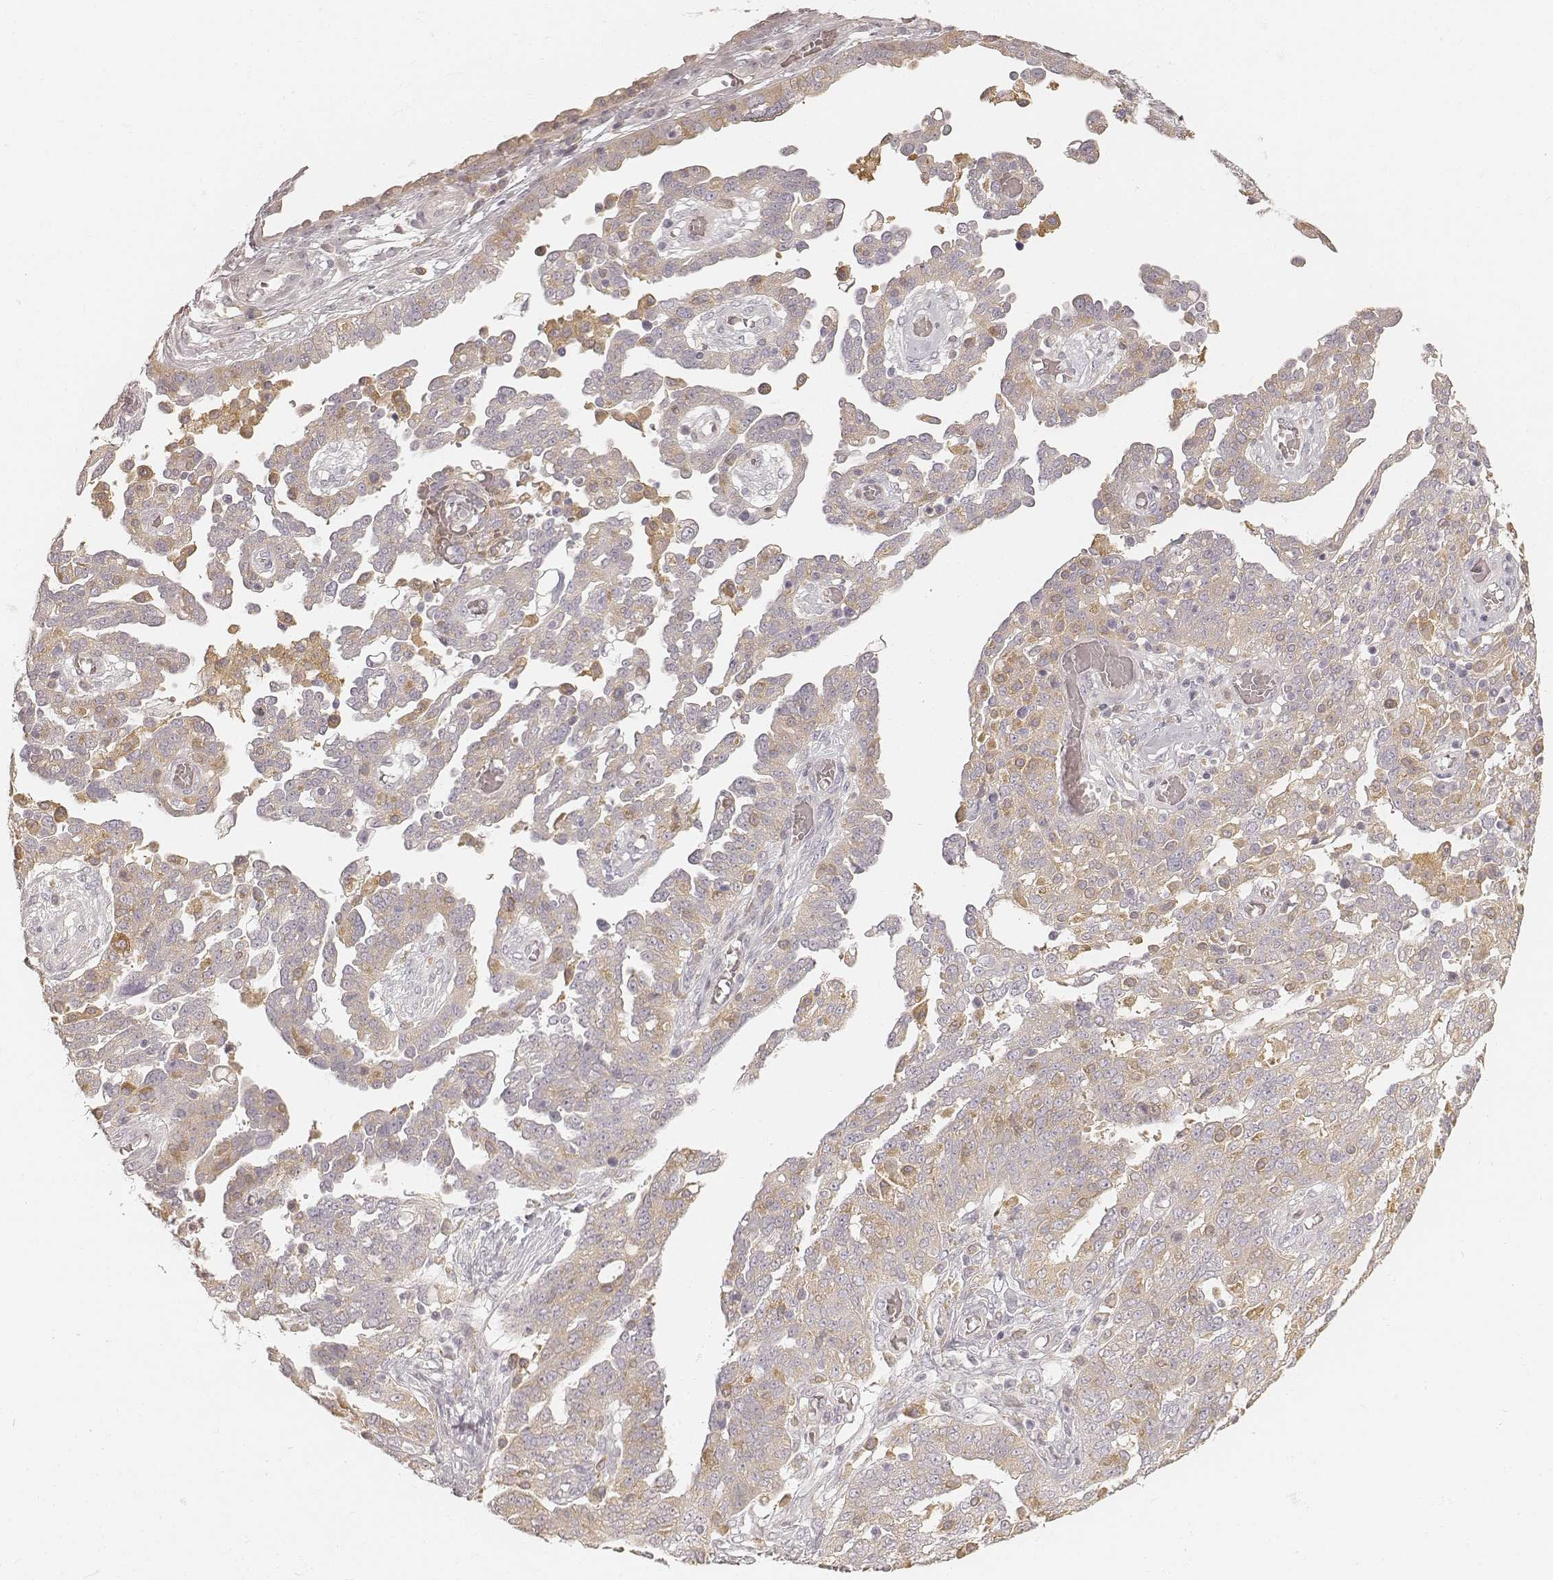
{"staining": {"intensity": "weak", "quantity": ">75%", "location": "cytoplasmic/membranous"}, "tissue": "ovarian cancer", "cell_type": "Tumor cells", "image_type": "cancer", "snomed": [{"axis": "morphology", "description": "Cystadenocarcinoma, serous, NOS"}, {"axis": "topography", "description": "Ovary"}], "caption": "Immunohistochemical staining of serous cystadenocarcinoma (ovarian) displays low levels of weak cytoplasmic/membranous protein expression in approximately >75% of tumor cells.", "gene": "FMNL2", "patient": {"sex": "female", "age": 67}}